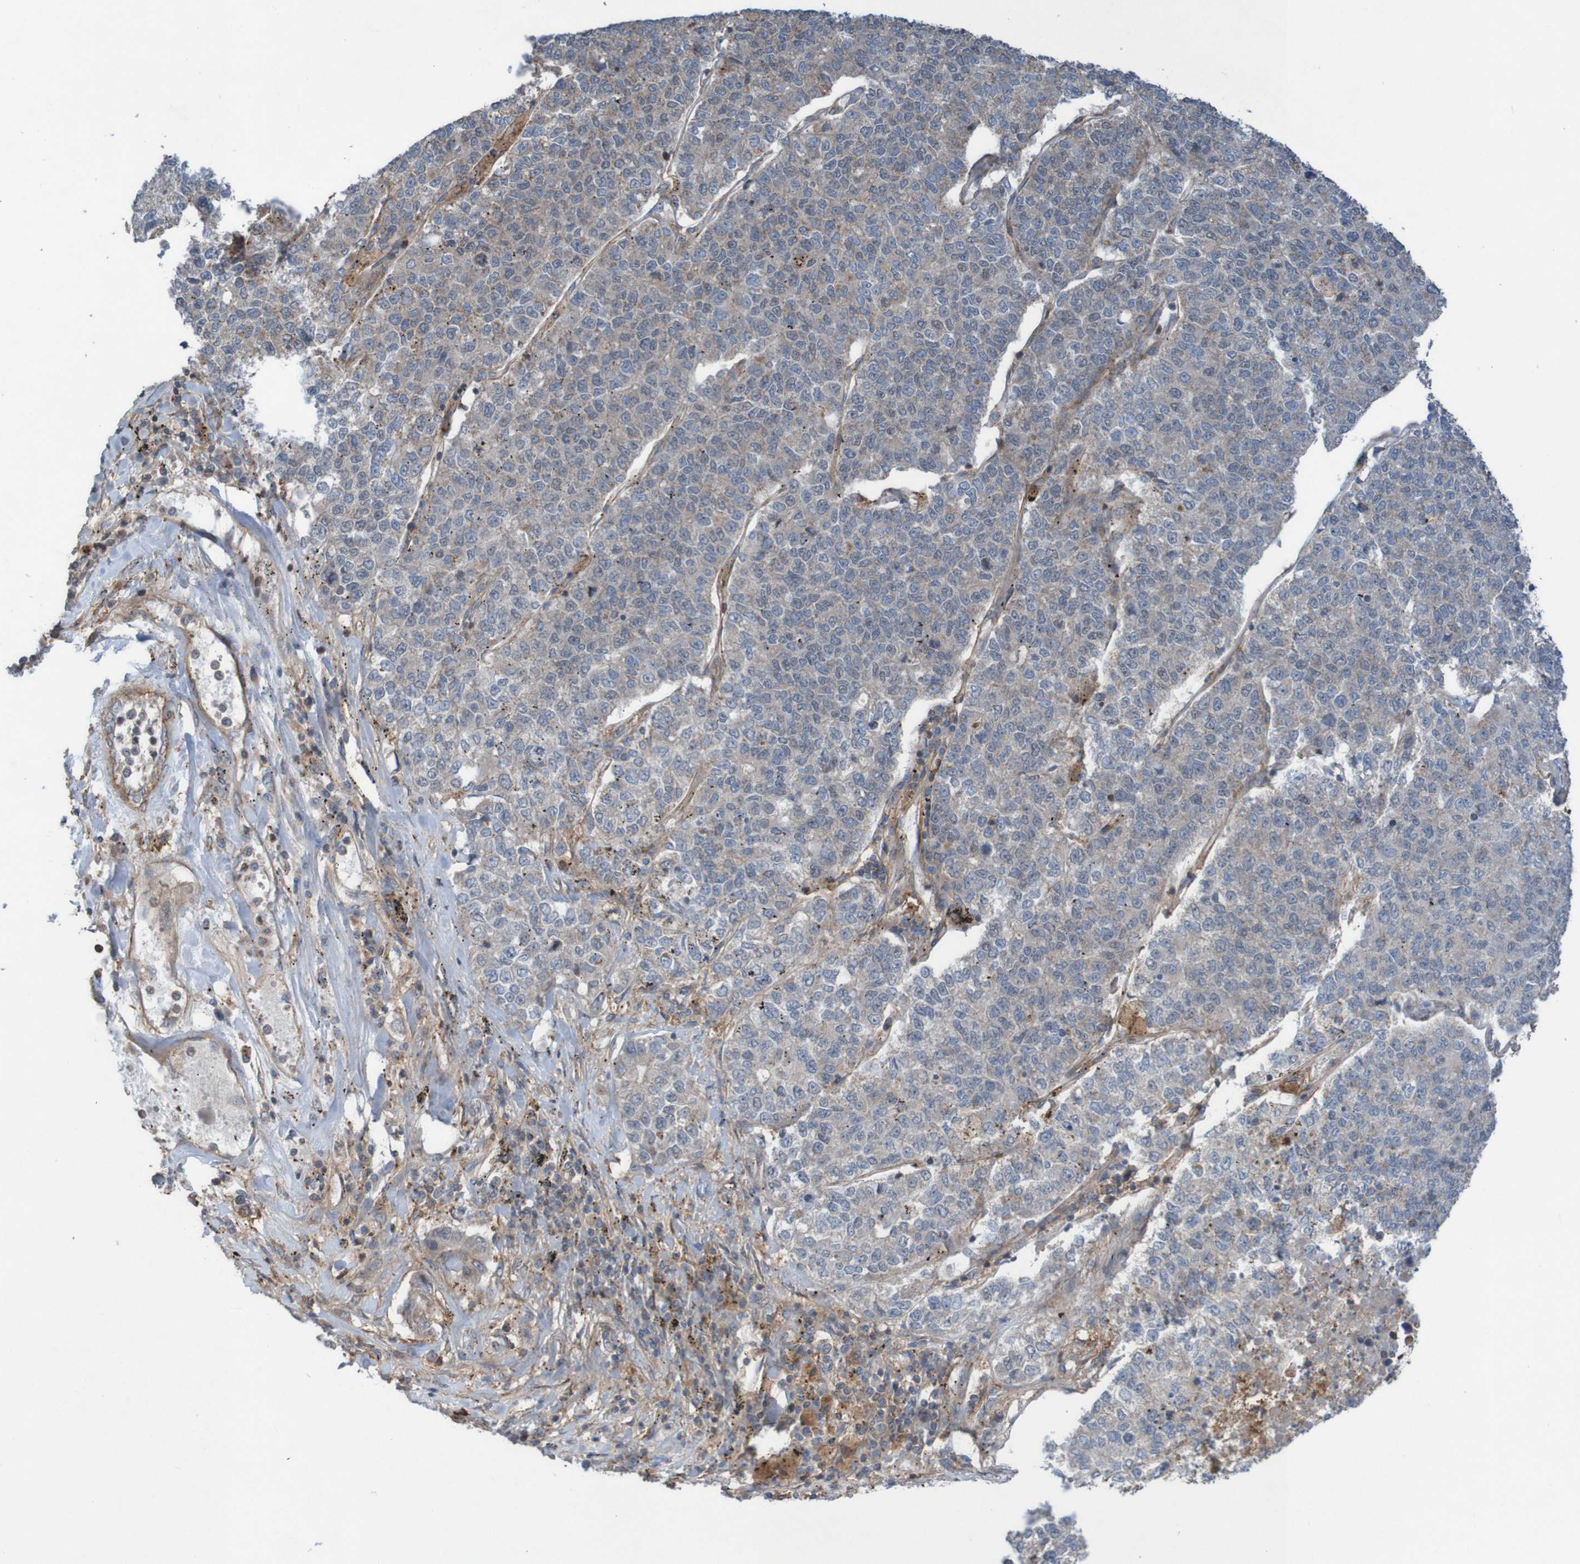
{"staining": {"intensity": "weak", "quantity": ">75%", "location": "cytoplasmic/membranous"}, "tissue": "lung cancer", "cell_type": "Tumor cells", "image_type": "cancer", "snomed": [{"axis": "morphology", "description": "Adenocarcinoma, NOS"}, {"axis": "topography", "description": "Lung"}], "caption": "A brown stain shows weak cytoplasmic/membranous staining of a protein in lung cancer (adenocarcinoma) tumor cells. (Brightfield microscopy of DAB IHC at high magnification).", "gene": "PDGFB", "patient": {"sex": "male", "age": 49}}